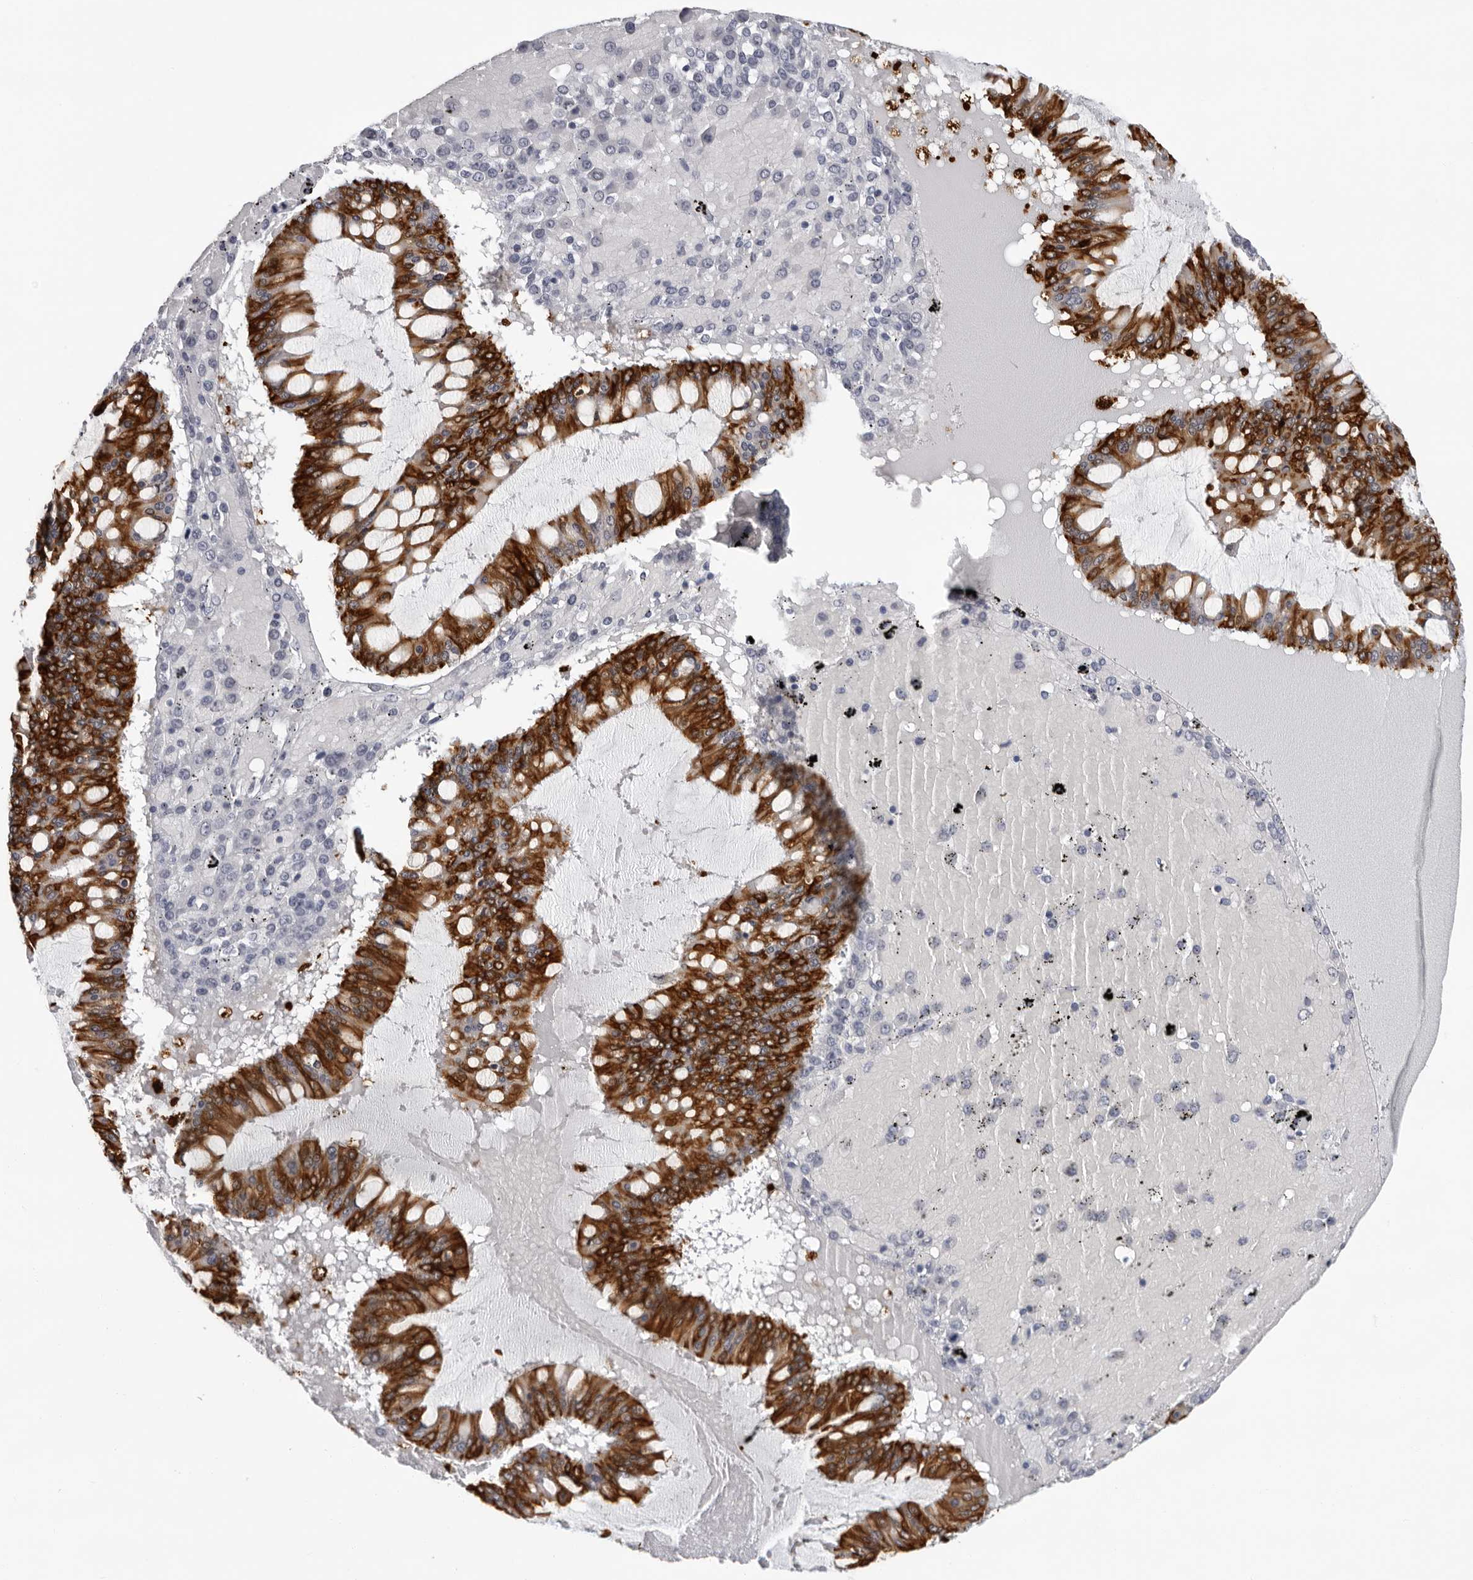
{"staining": {"intensity": "strong", "quantity": ">75%", "location": "cytoplasmic/membranous"}, "tissue": "ovarian cancer", "cell_type": "Tumor cells", "image_type": "cancer", "snomed": [{"axis": "morphology", "description": "Cystadenocarcinoma, mucinous, NOS"}, {"axis": "topography", "description": "Ovary"}], "caption": "Strong cytoplasmic/membranous staining for a protein is appreciated in about >75% of tumor cells of mucinous cystadenocarcinoma (ovarian) using immunohistochemistry.", "gene": "CCDC28B", "patient": {"sex": "female", "age": 73}}